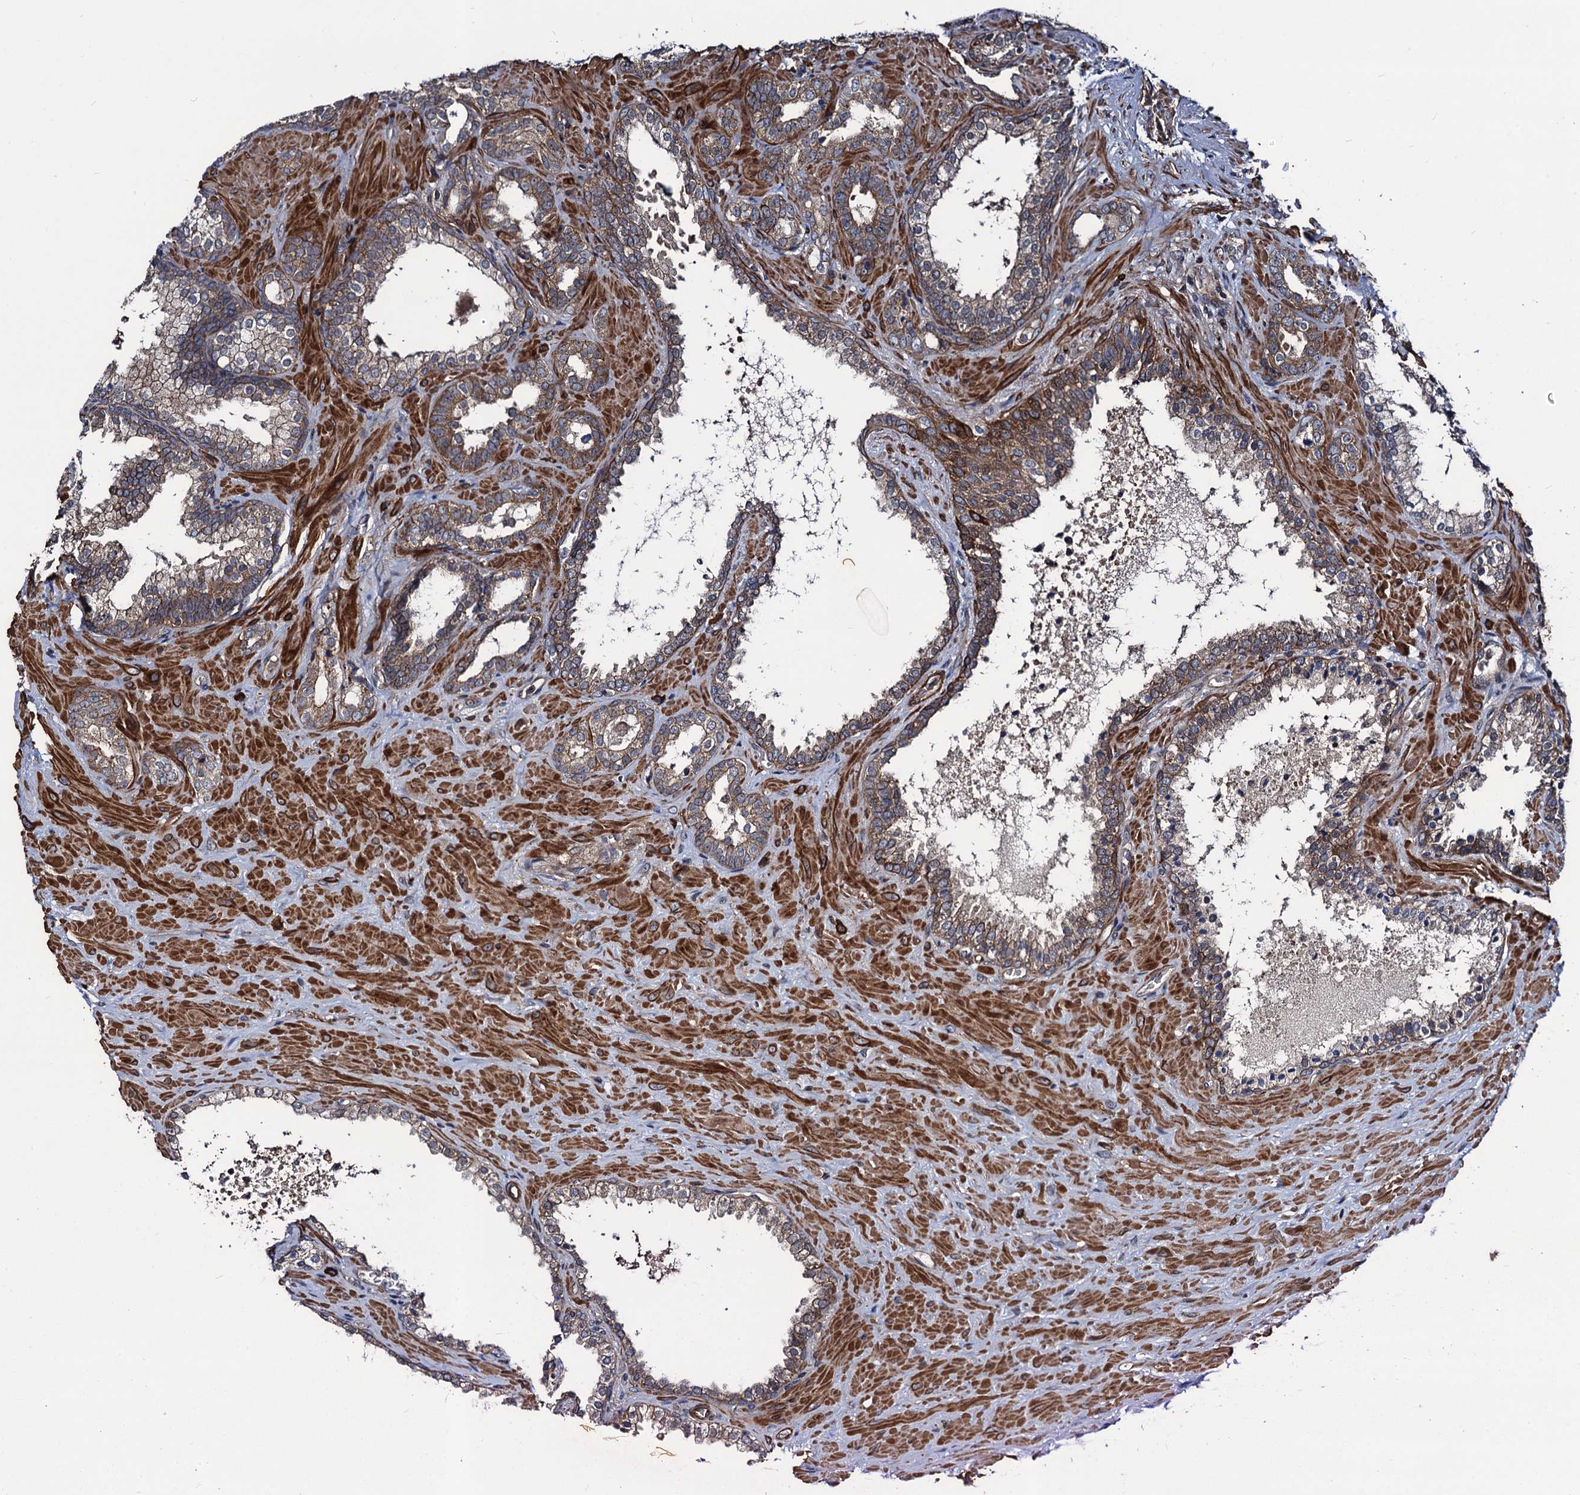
{"staining": {"intensity": "weak", "quantity": ">75%", "location": "cytoplasmic/membranous"}, "tissue": "prostate cancer", "cell_type": "Tumor cells", "image_type": "cancer", "snomed": [{"axis": "morphology", "description": "Adenocarcinoma, High grade"}, {"axis": "topography", "description": "Prostate"}], "caption": "An image of human prostate cancer stained for a protein displays weak cytoplasmic/membranous brown staining in tumor cells.", "gene": "KXD1", "patient": {"sex": "male", "age": 64}}